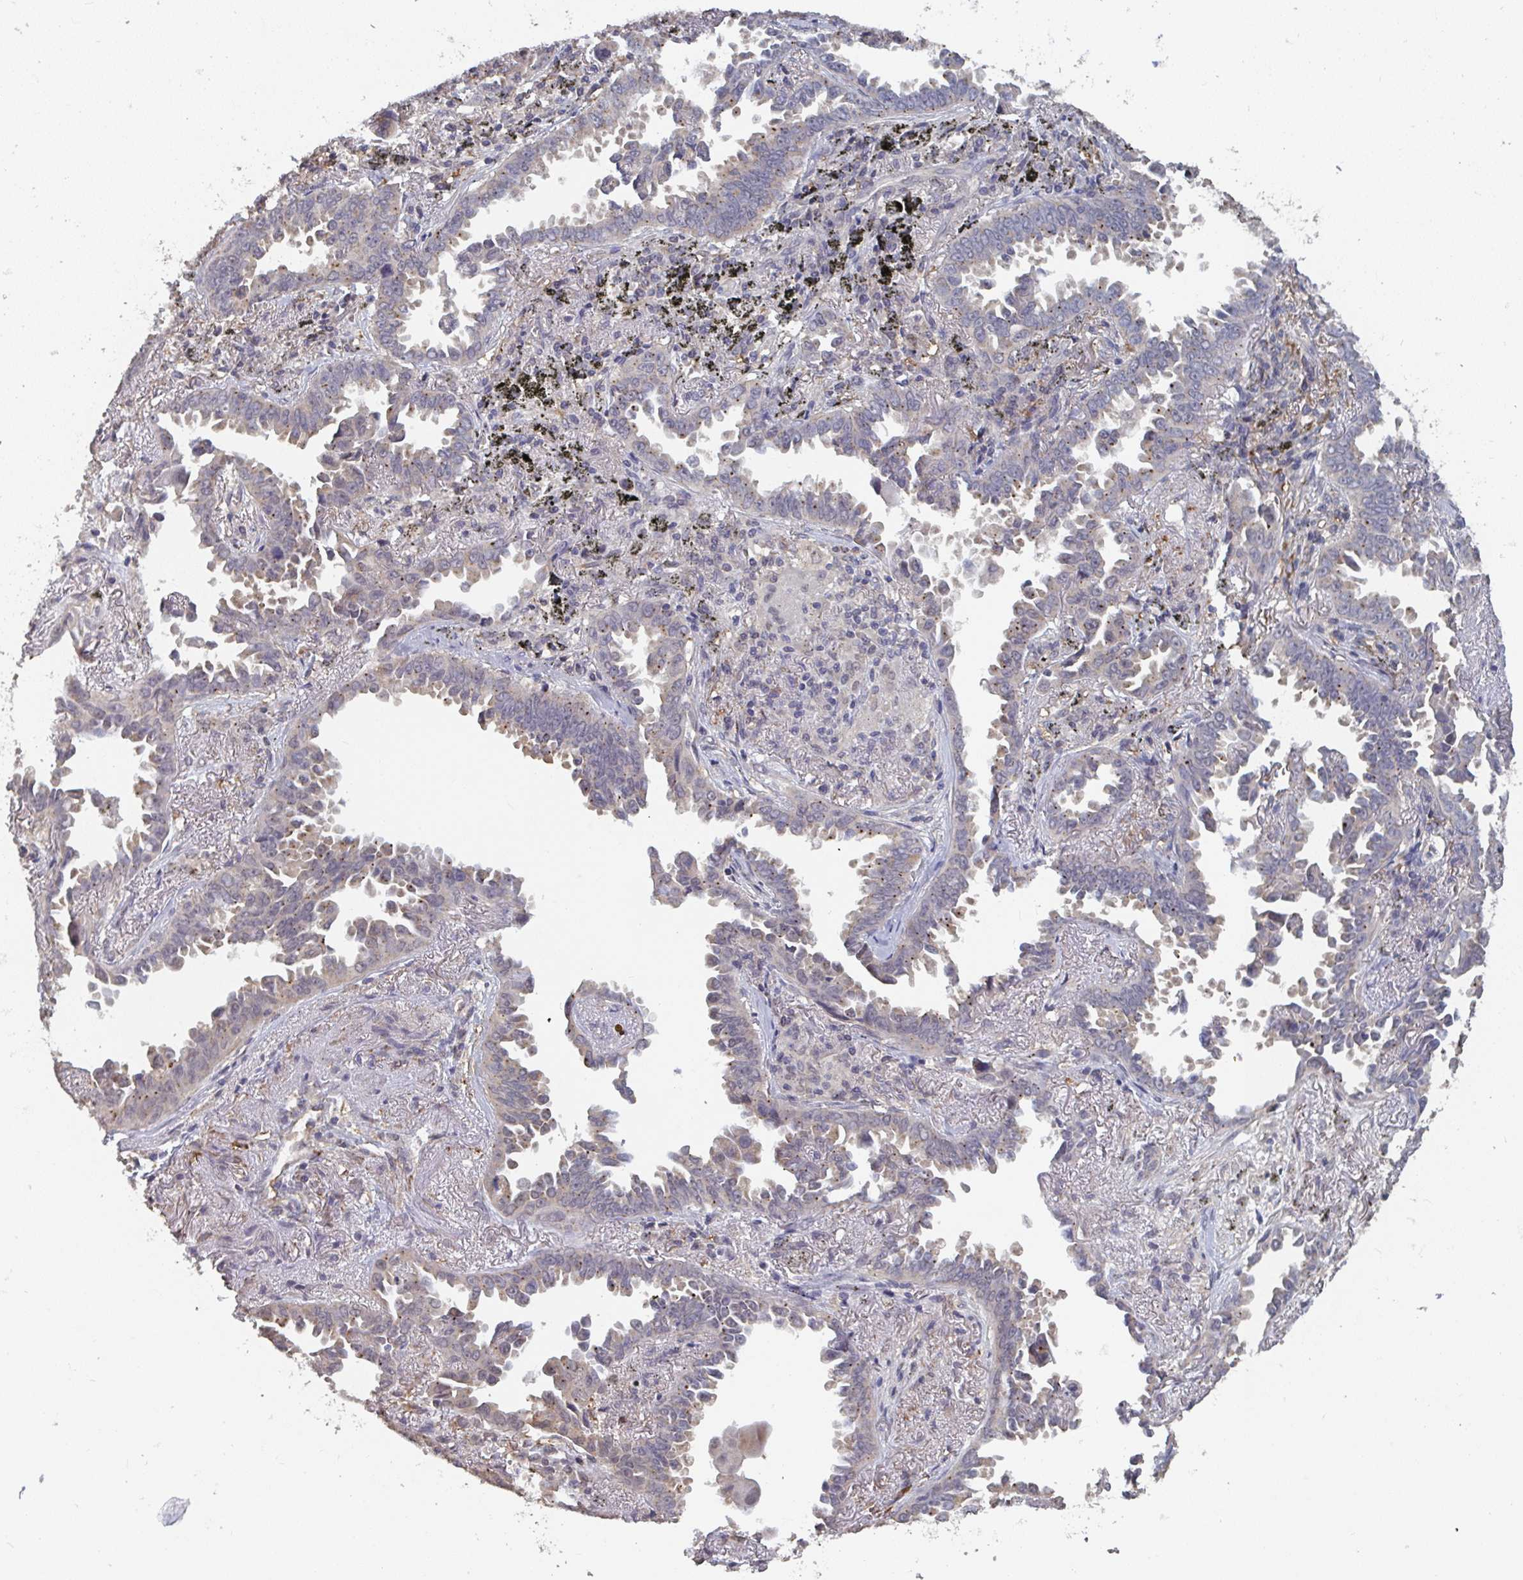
{"staining": {"intensity": "weak", "quantity": "25%-75%", "location": "cytoplasmic/membranous,nuclear"}, "tissue": "lung cancer", "cell_type": "Tumor cells", "image_type": "cancer", "snomed": [{"axis": "morphology", "description": "Adenocarcinoma, NOS"}, {"axis": "topography", "description": "Lung"}], "caption": "Immunohistochemistry (IHC) photomicrograph of human adenocarcinoma (lung) stained for a protein (brown), which displays low levels of weak cytoplasmic/membranous and nuclear staining in about 25%-75% of tumor cells.", "gene": "LIX1", "patient": {"sex": "male", "age": 68}}